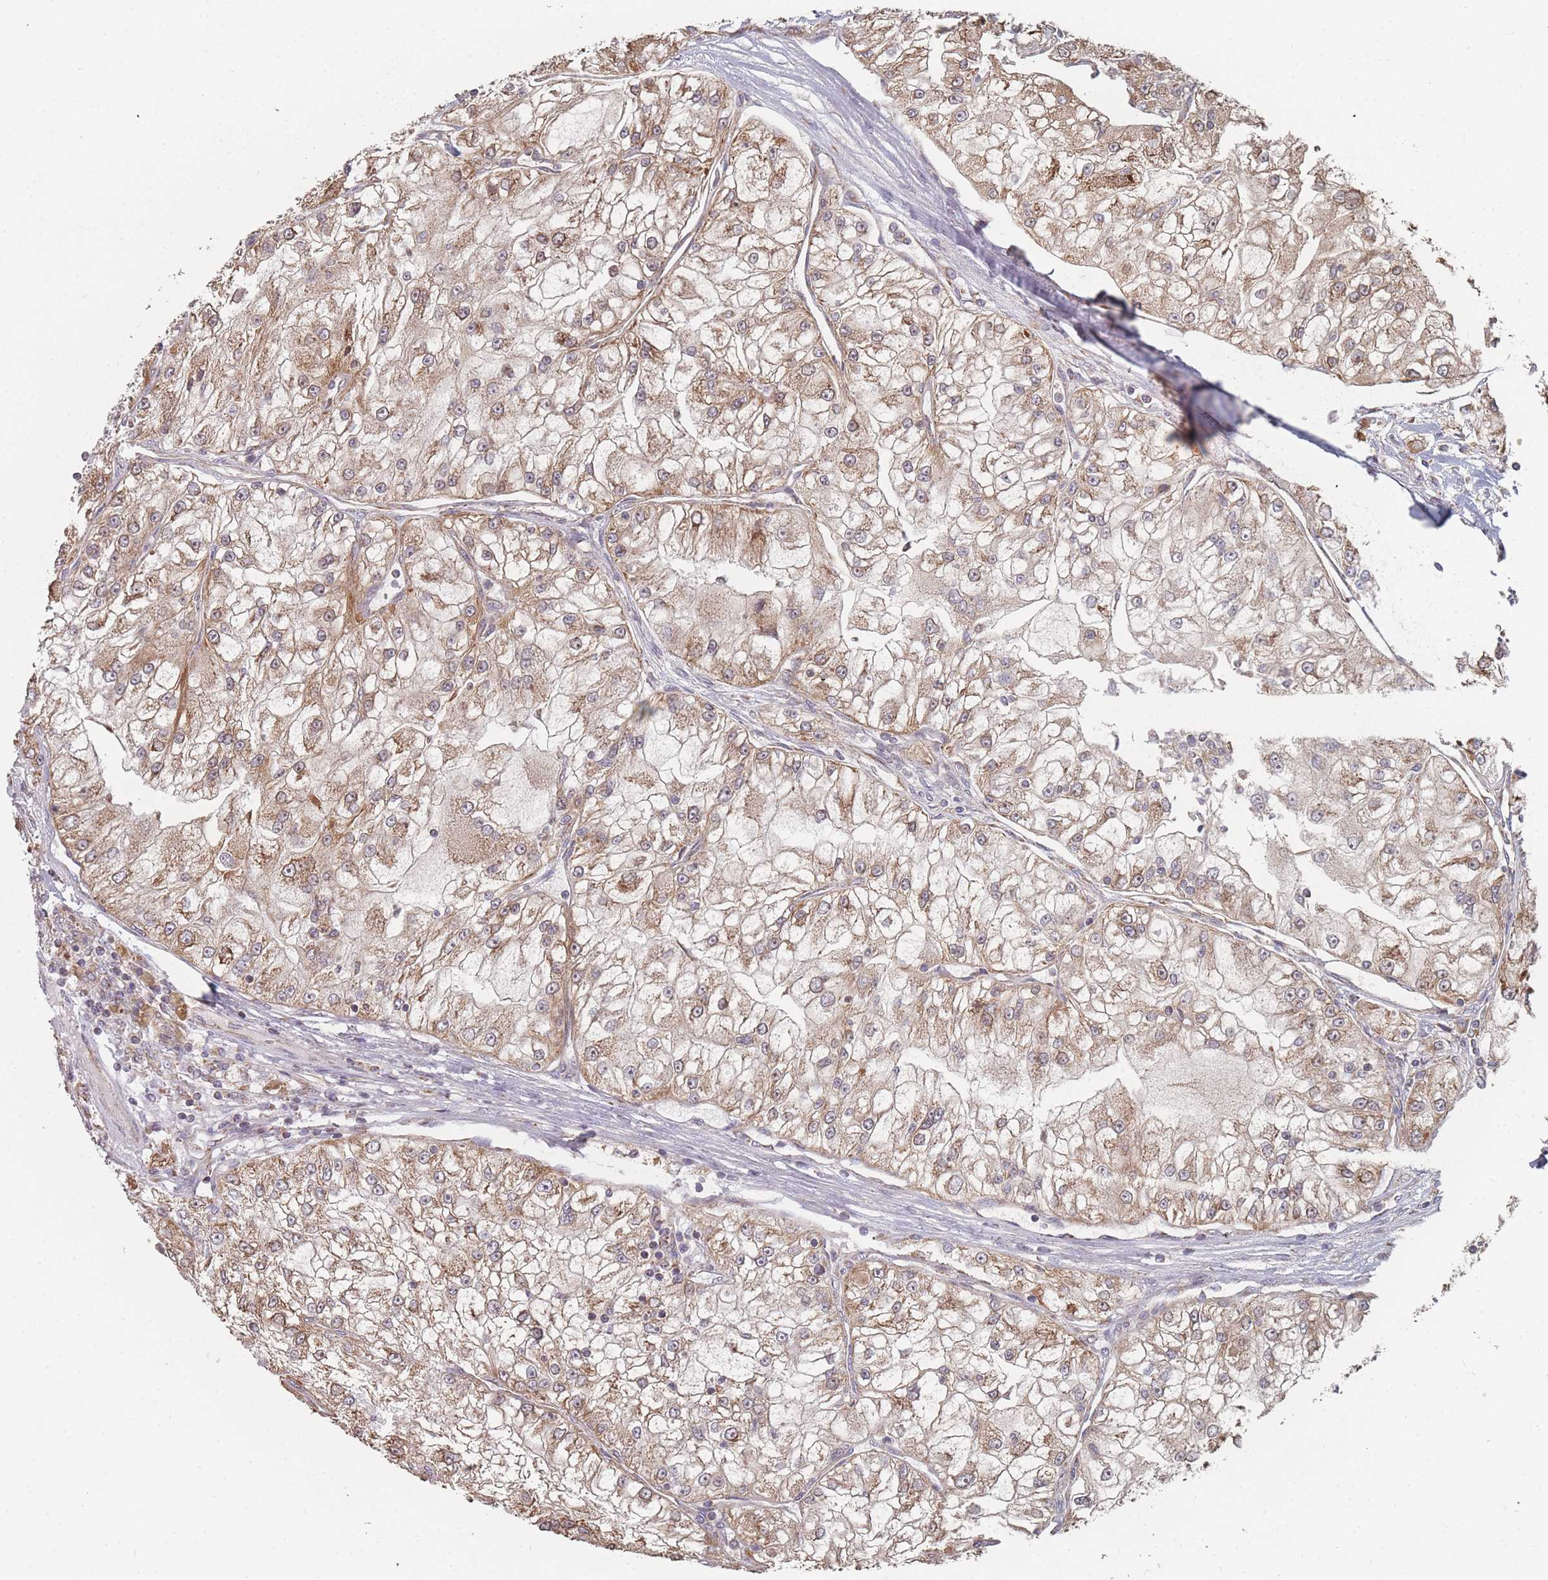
{"staining": {"intensity": "moderate", "quantity": ">75%", "location": "cytoplasmic/membranous"}, "tissue": "renal cancer", "cell_type": "Tumor cells", "image_type": "cancer", "snomed": [{"axis": "morphology", "description": "Adenocarcinoma, NOS"}, {"axis": "topography", "description": "Kidney"}], "caption": "Immunohistochemical staining of renal cancer (adenocarcinoma) shows medium levels of moderate cytoplasmic/membranous protein expression in about >75% of tumor cells.", "gene": "PSMB3", "patient": {"sex": "female", "age": 72}}